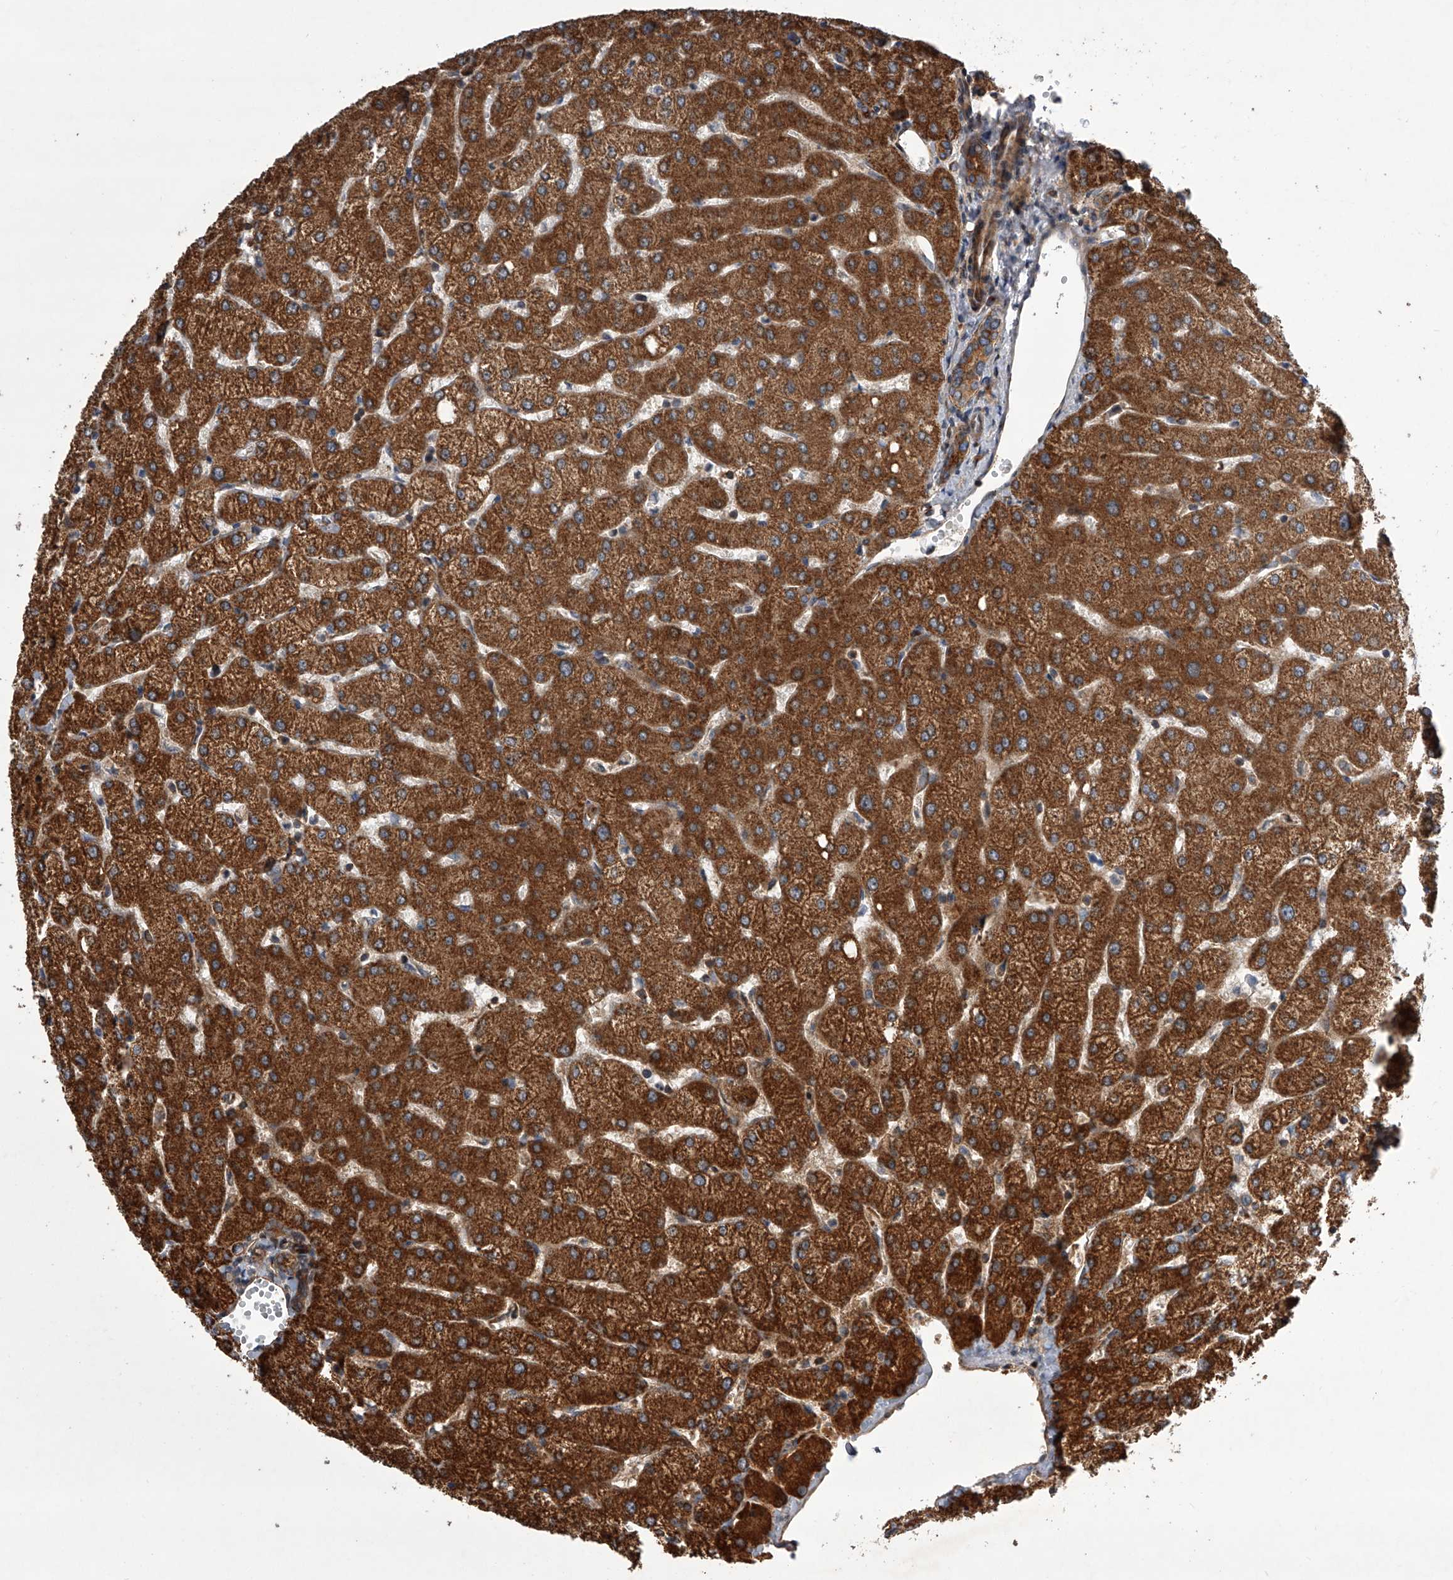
{"staining": {"intensity": "moderate", "quantity": ">75%", "location": "cytoplasmic/membranous"}, "tissue": "liver", "cell_type": "Cholangiocytes", "image_type": "normal", "snomed": [{"axis": "morphology", "description": "Normal tissue, NOS"}, {"axis": "topography", "description": "Liver"}], "caption": "Approximately >75% of cholangiocytes in benign liver demonstrate moderate cytoplasmic/membranous protein staining as visualized by brown immunohistochemical staining.", "gene": "USP47", "patient": {"sex": "female", "age": 54}}